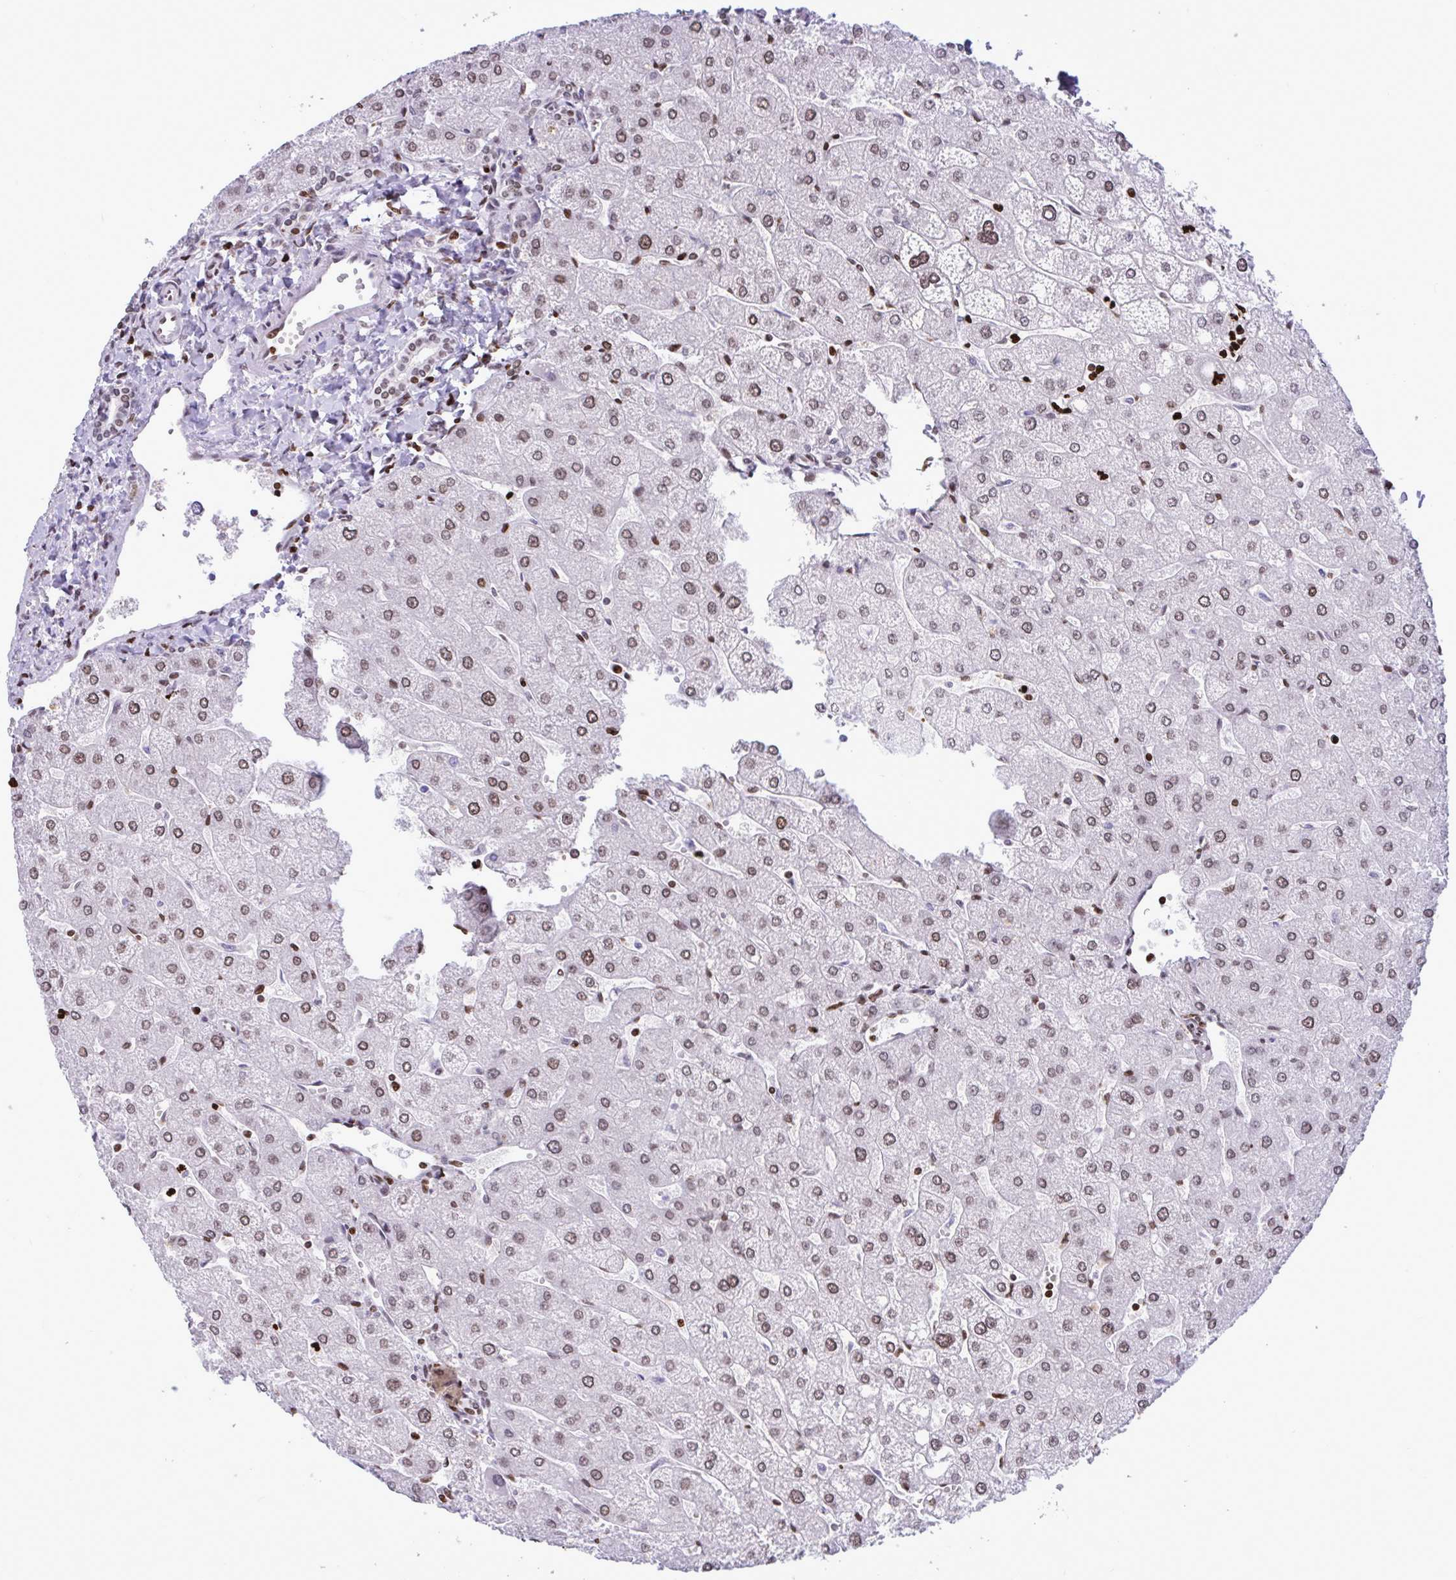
{"staining": {"intensity": "weak", "quantity": ">75%", "location": "nuclear"}, "tissue": "liver", "cell_type": "Cholangiocytes", "image_type": "normal", "snomed": [{"axis": "morphology", "description": "Normal tissue, NOS"}, {"axis": "topography", "description": "Liver"}], "caption": "IHC photomicrograph of normal liver: liver stained using IHC reveals low levels of weak protein expression localized specifically in the nuclear of cholangiocytes, appearing as a nuclear brown color.", "gene": "HMGB2", "patient": {"sex": "male", "age": 67}}